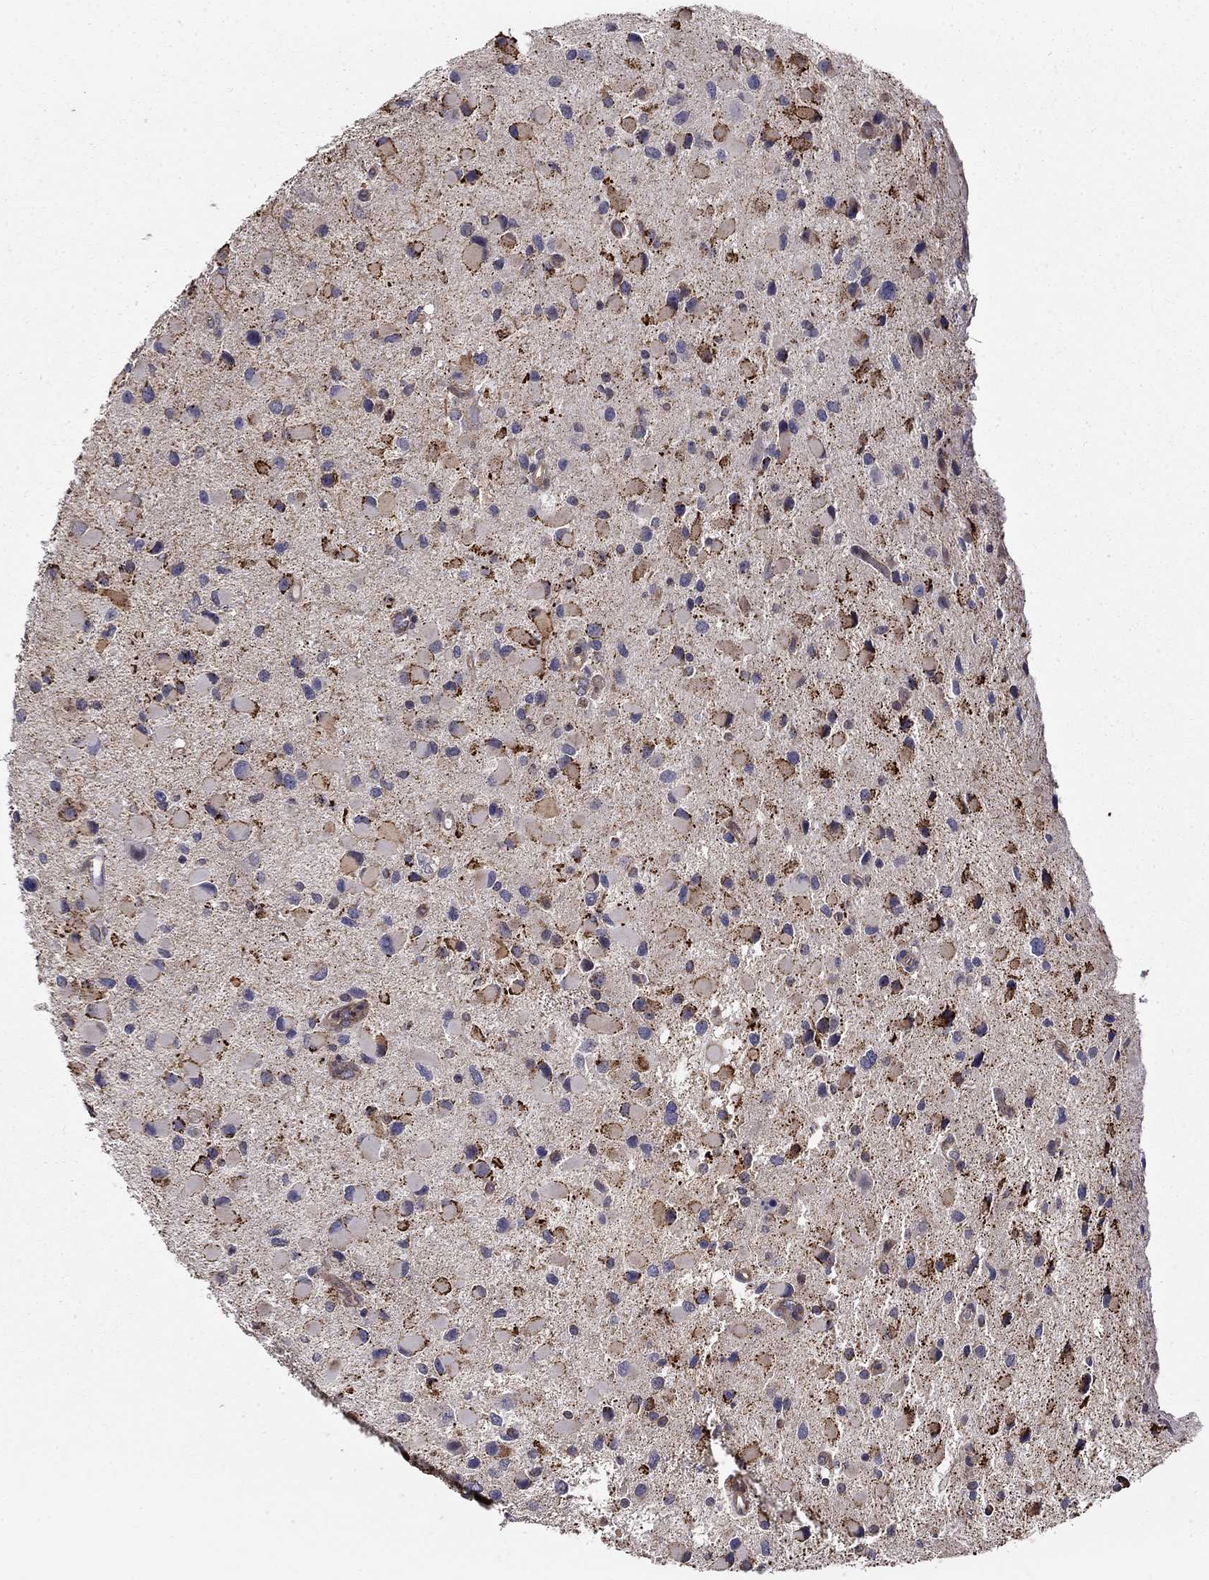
{"staining": {"intensity": "moderate", "quantity": "25%-75%", "location": "cytoplasmic/membranous"}, "tissue": "glioma", "cell_type": "Tumor cells", "image_type": "cancer", "snomed": [{"axis": "morphology", "description": "Glioma, malignant, Low grade"}, {"axis": "topography", "description": "Brain"}], "caption": "DAB immunohistochemical staining of human glioma displays moderate cytoplasmic/membranous protein expression in about 25%-75% of tumor cells.", "gene": "ALDH4A1", "patient": {"sex": "female", "age": 32}}